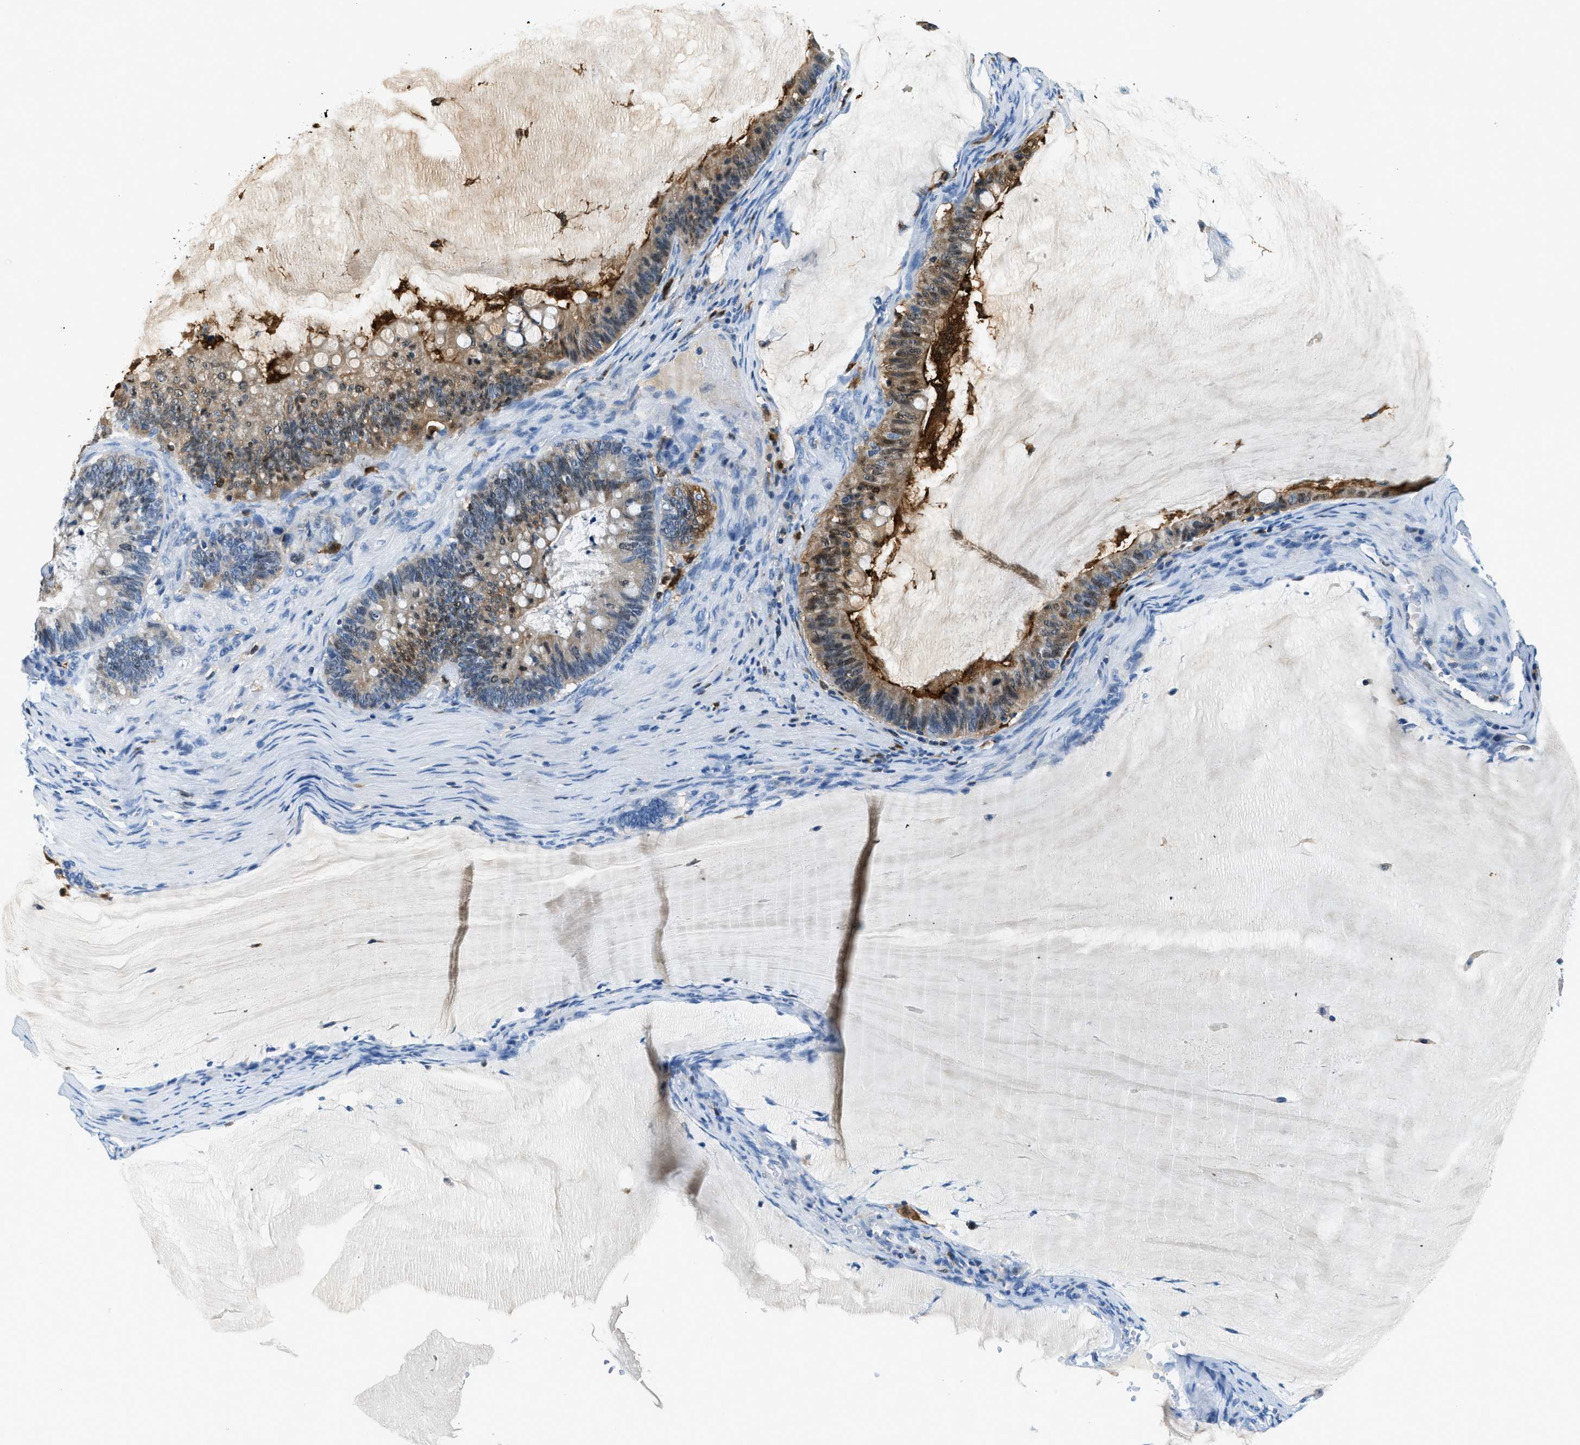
{"staining": {"intensity": "weak", "quantity": "25%-75%", "location": "cytoplasmic/membranous"}, "tissue": "ovarian cancer", "cell_type": "Tumor cells", "image_type": "cancer", "snomed": [{"axis": "morphology", "description": "Cystadenocarcinoma, mucinous, NOS"}, {"axis": "topography", "description": "Ovary"}], "caption": "Immunohistochemistry (IHC) of human ovarian mucinous cystadenocarcinoma displays low levels of weak cytoplasmic/membranous staining in about 25%-75% of tumor cells.", "gene": "CAPG", "patient": {"sex": "female", "age": 61}}